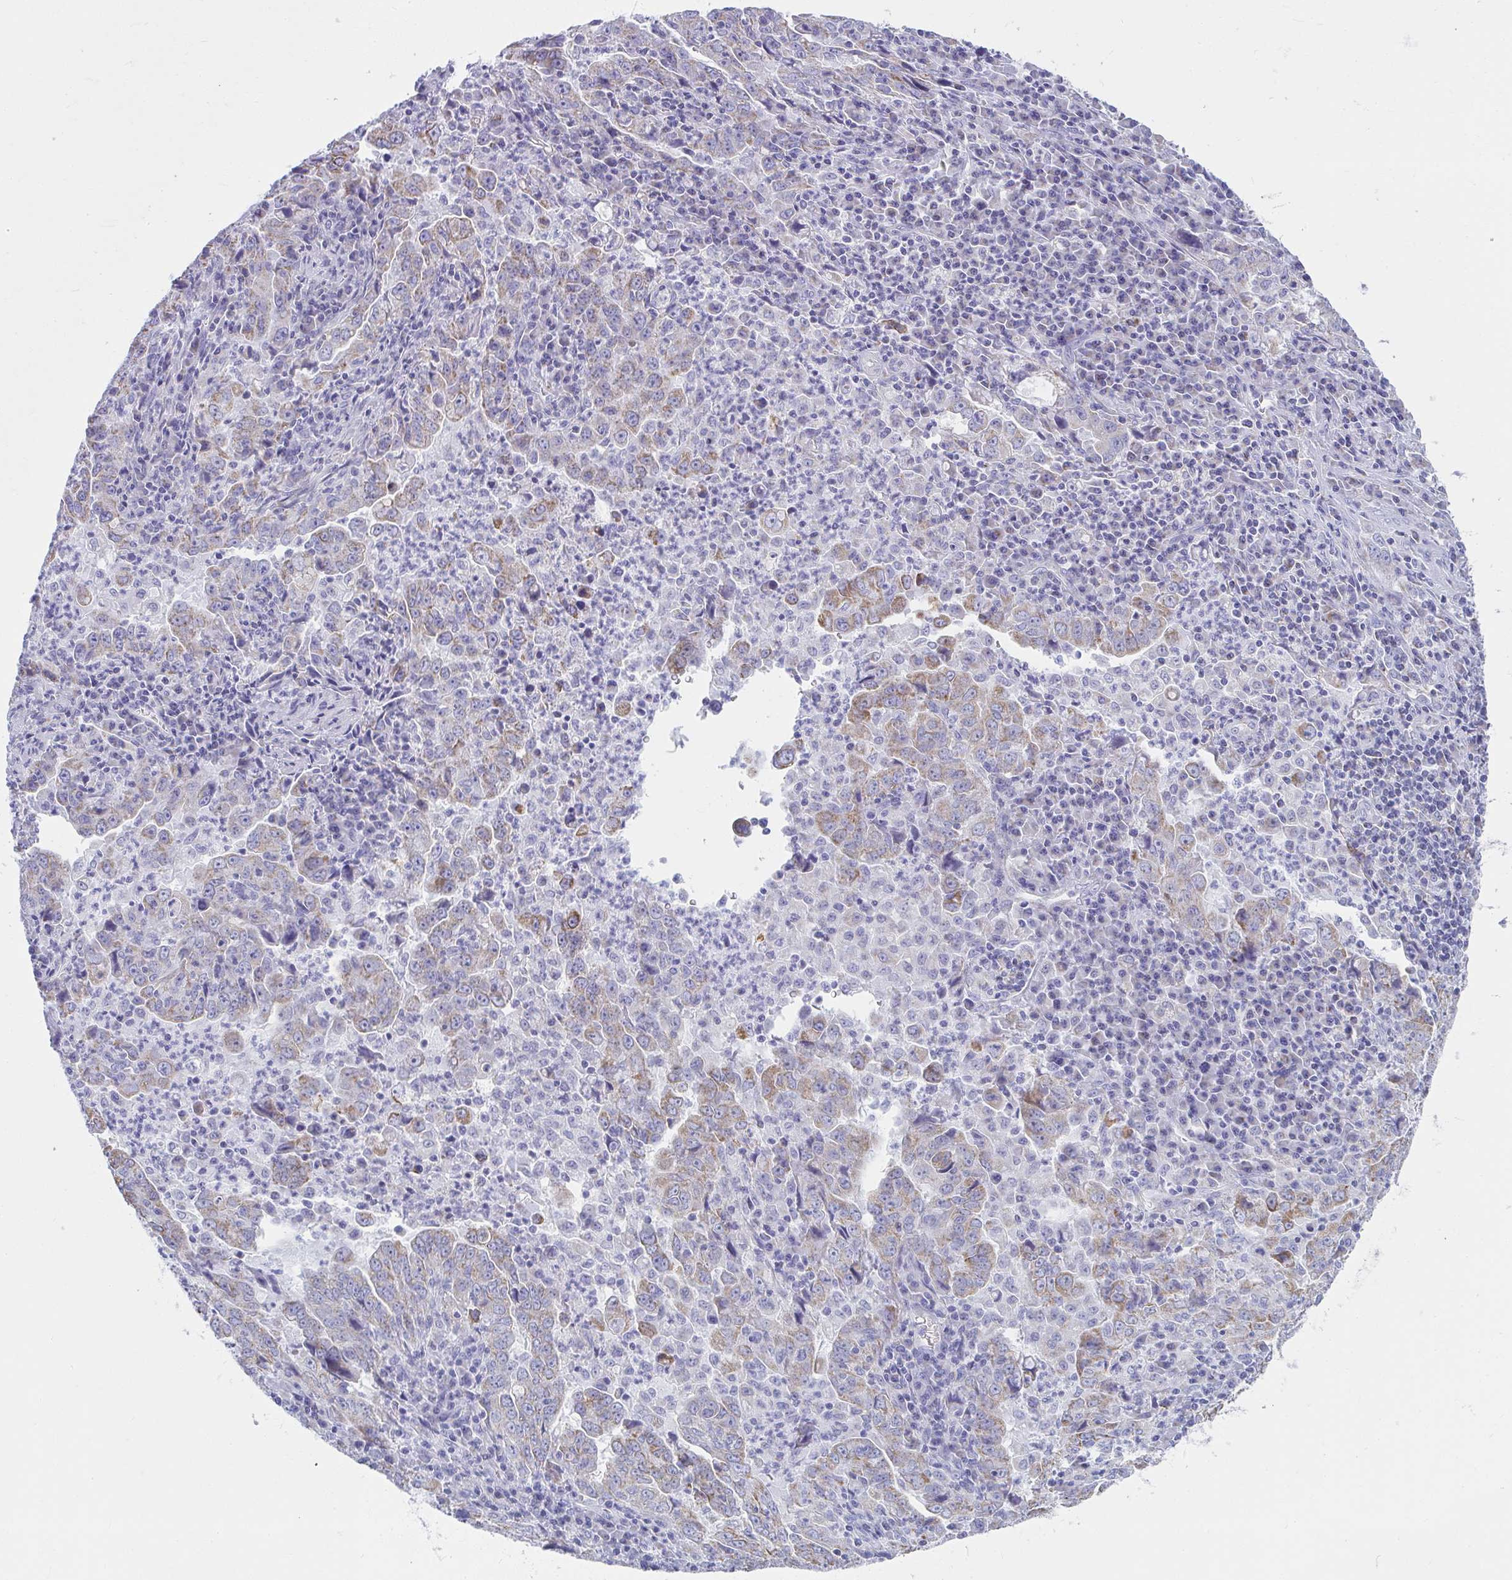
{"staining": {"intensity": "weak", "quantity": "25%-75%", "location": "cytoplasmic/membranous"}, "tissue": "lung cancer", "cell_type": "Tumor cells", "image_type": "cancer", "snomed": [{"axis": "morphology", "description": "Adenocarcinoma, NOS"}, {"axis": "topography", "description": "Lung"}], "caption": "Immunohistochemistry (IHC) (DAB) staining of human adenocarcinoma (lung) reveals weak cytoplasmic/membranous protein staining in about 25%-75% of tumor cells. (DAB (3,3'-diaminobenzidine) = brown stain, brightfield microscopy at high magnification).", "gene": "SLC6A1", "patient": {"sex": "male", "age": 67}}